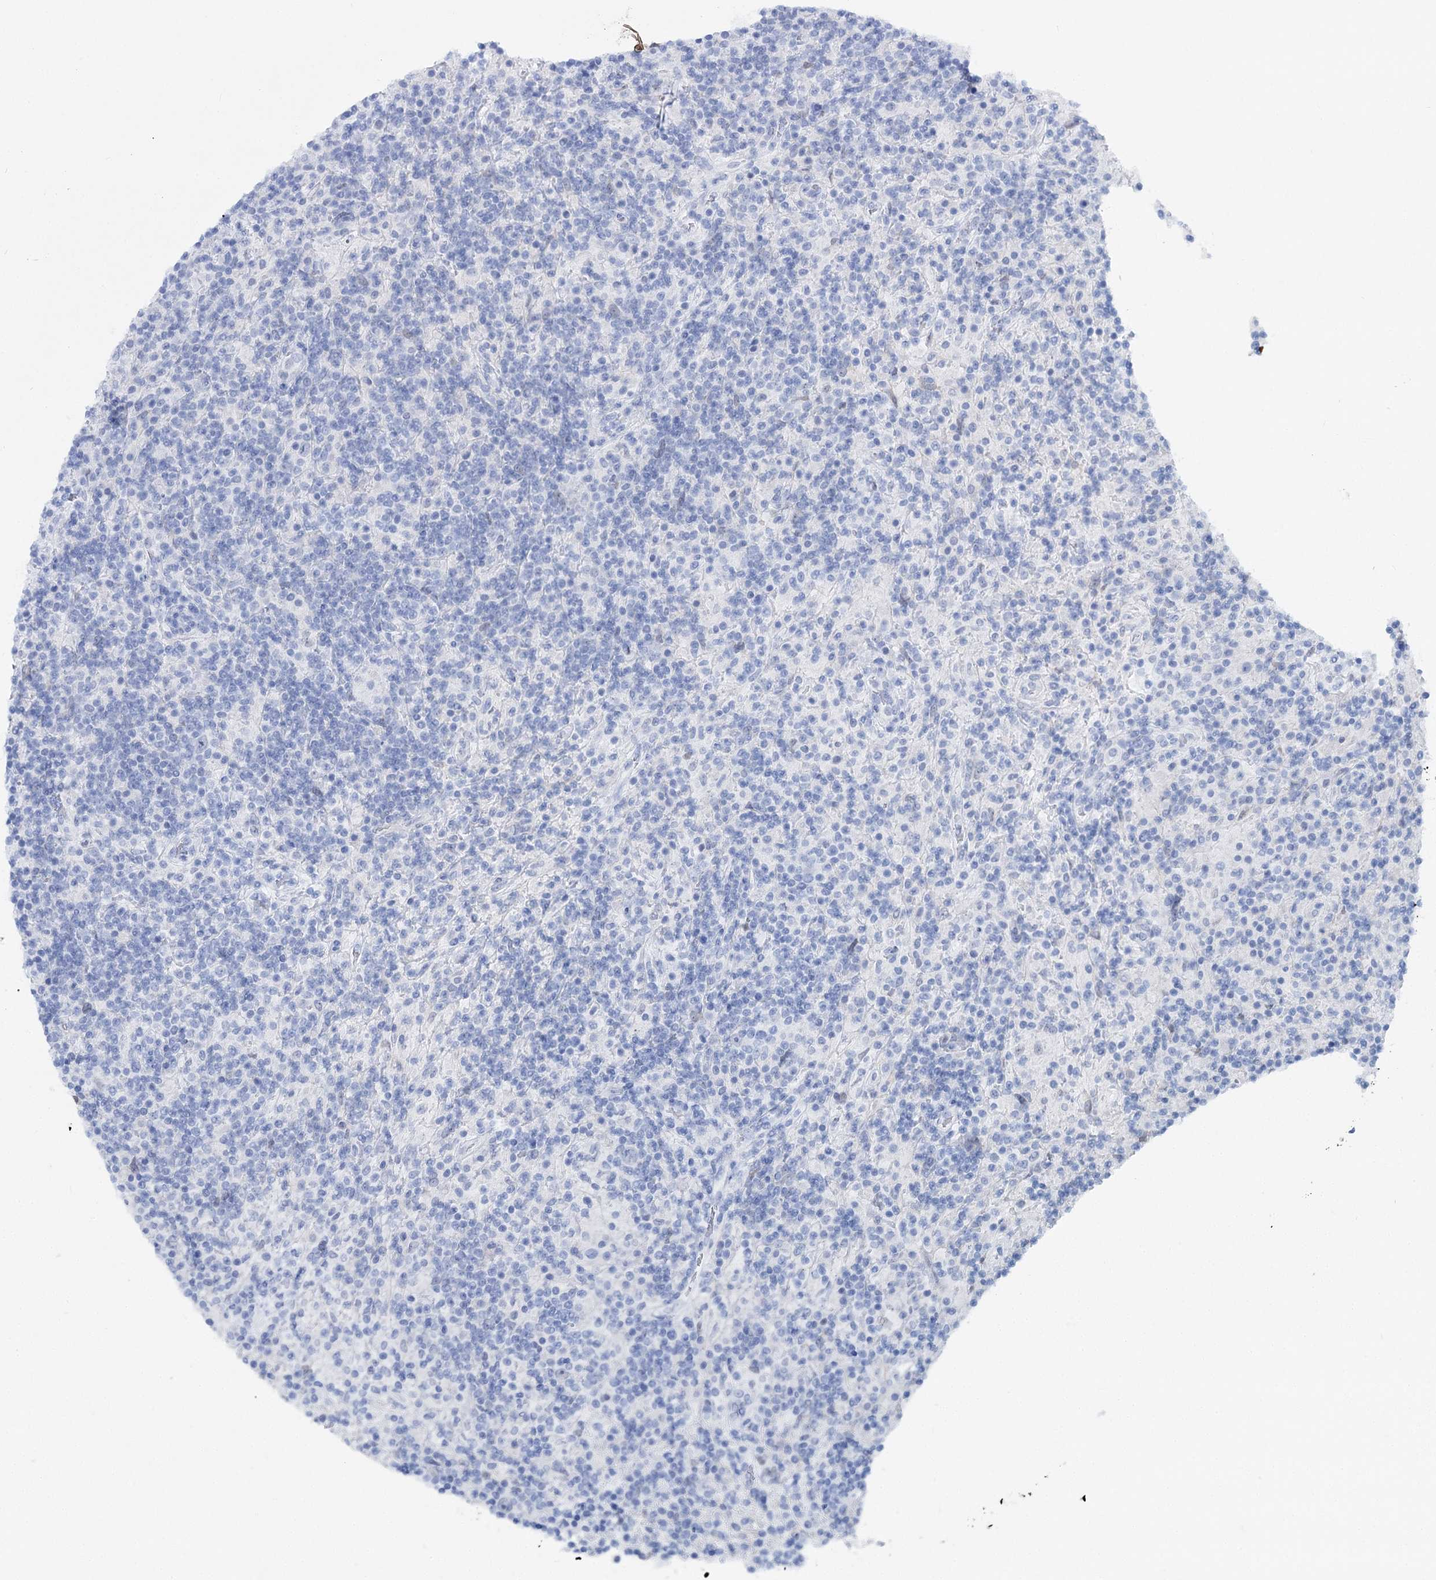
{"staining": {"intensity": "negative", "quantity": "none", "location": "none"}, "tissue": "lymphoma", "cell_type": "Tumor cells", "image_type": "cancer", "snomed": [{"axis": "morphology", "description": "Hodgkin's disease, NOS"}, {"axis": "topography", "description": "Lymph node"}], "caption": "Tumor cells are negative for brown protein staining in lymphoma. (Immunohistochemistry (ihc), brightfield microscopy, high magnification).", "gene": "UGDH", "patient": {"sex": "male", "age": 70}}